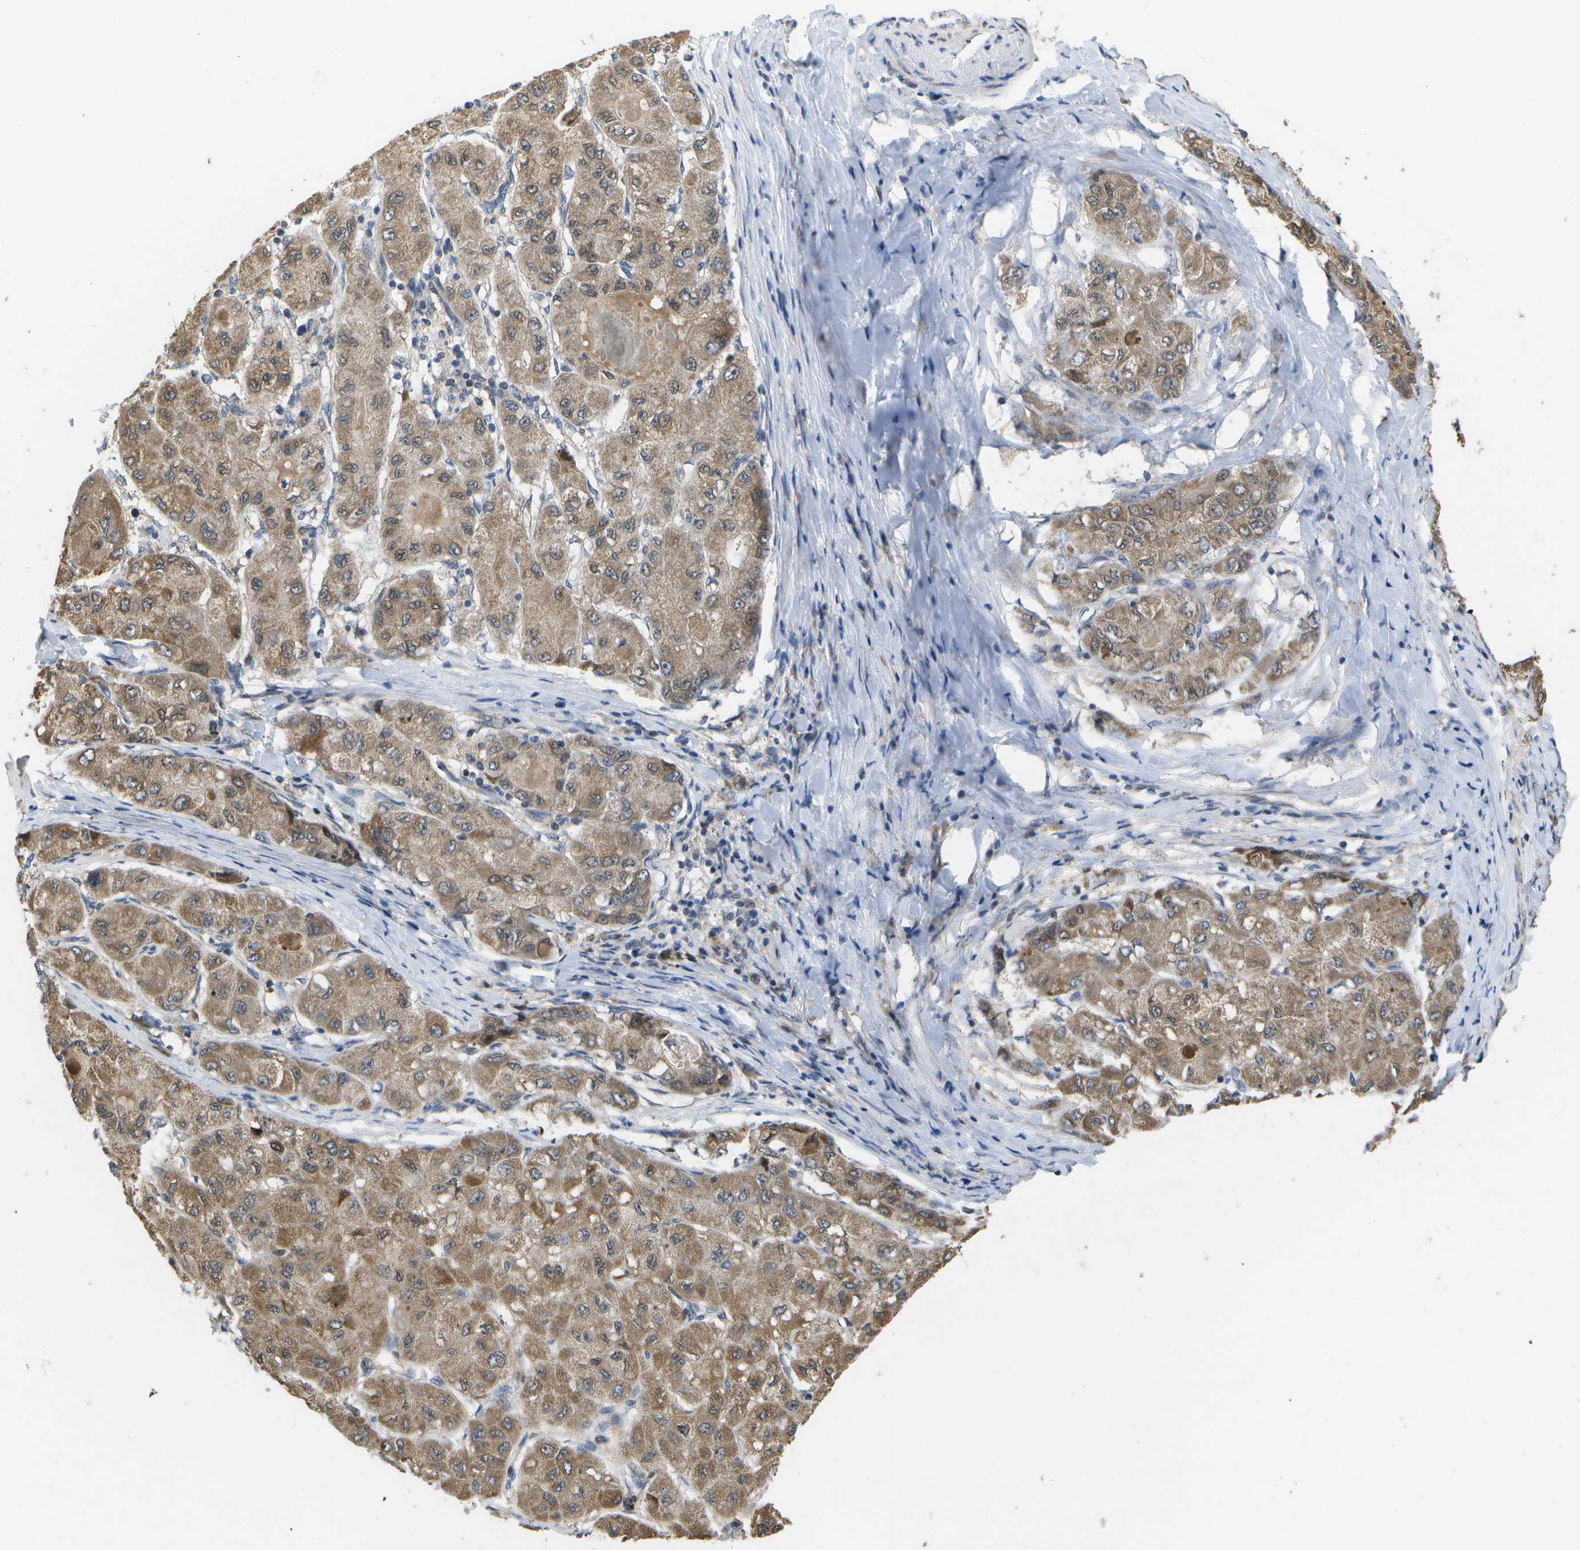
{"staining": {"intensity": "moderate", "quantity": ">75%", "location": "cytoplasmic/membranous"}, "tissue": "liver cancer", "cell_type": "Tumor cells", "image_type": "cancer", "snomed": [{"axis": "morphology", "description": "Carcinoma, Hepatocellular, NOS"}, {"axis": "topography", "description": "Liver"}], "caption": "This is an image of immunohistochemistry (IHC) staining of liver hepatocellular carcinoma, which shows moderate positivity in the cytoplasmic/membranous of tumor cells.", "gene": "HADHA", "patient": {"sex": "male", "age": 80}}